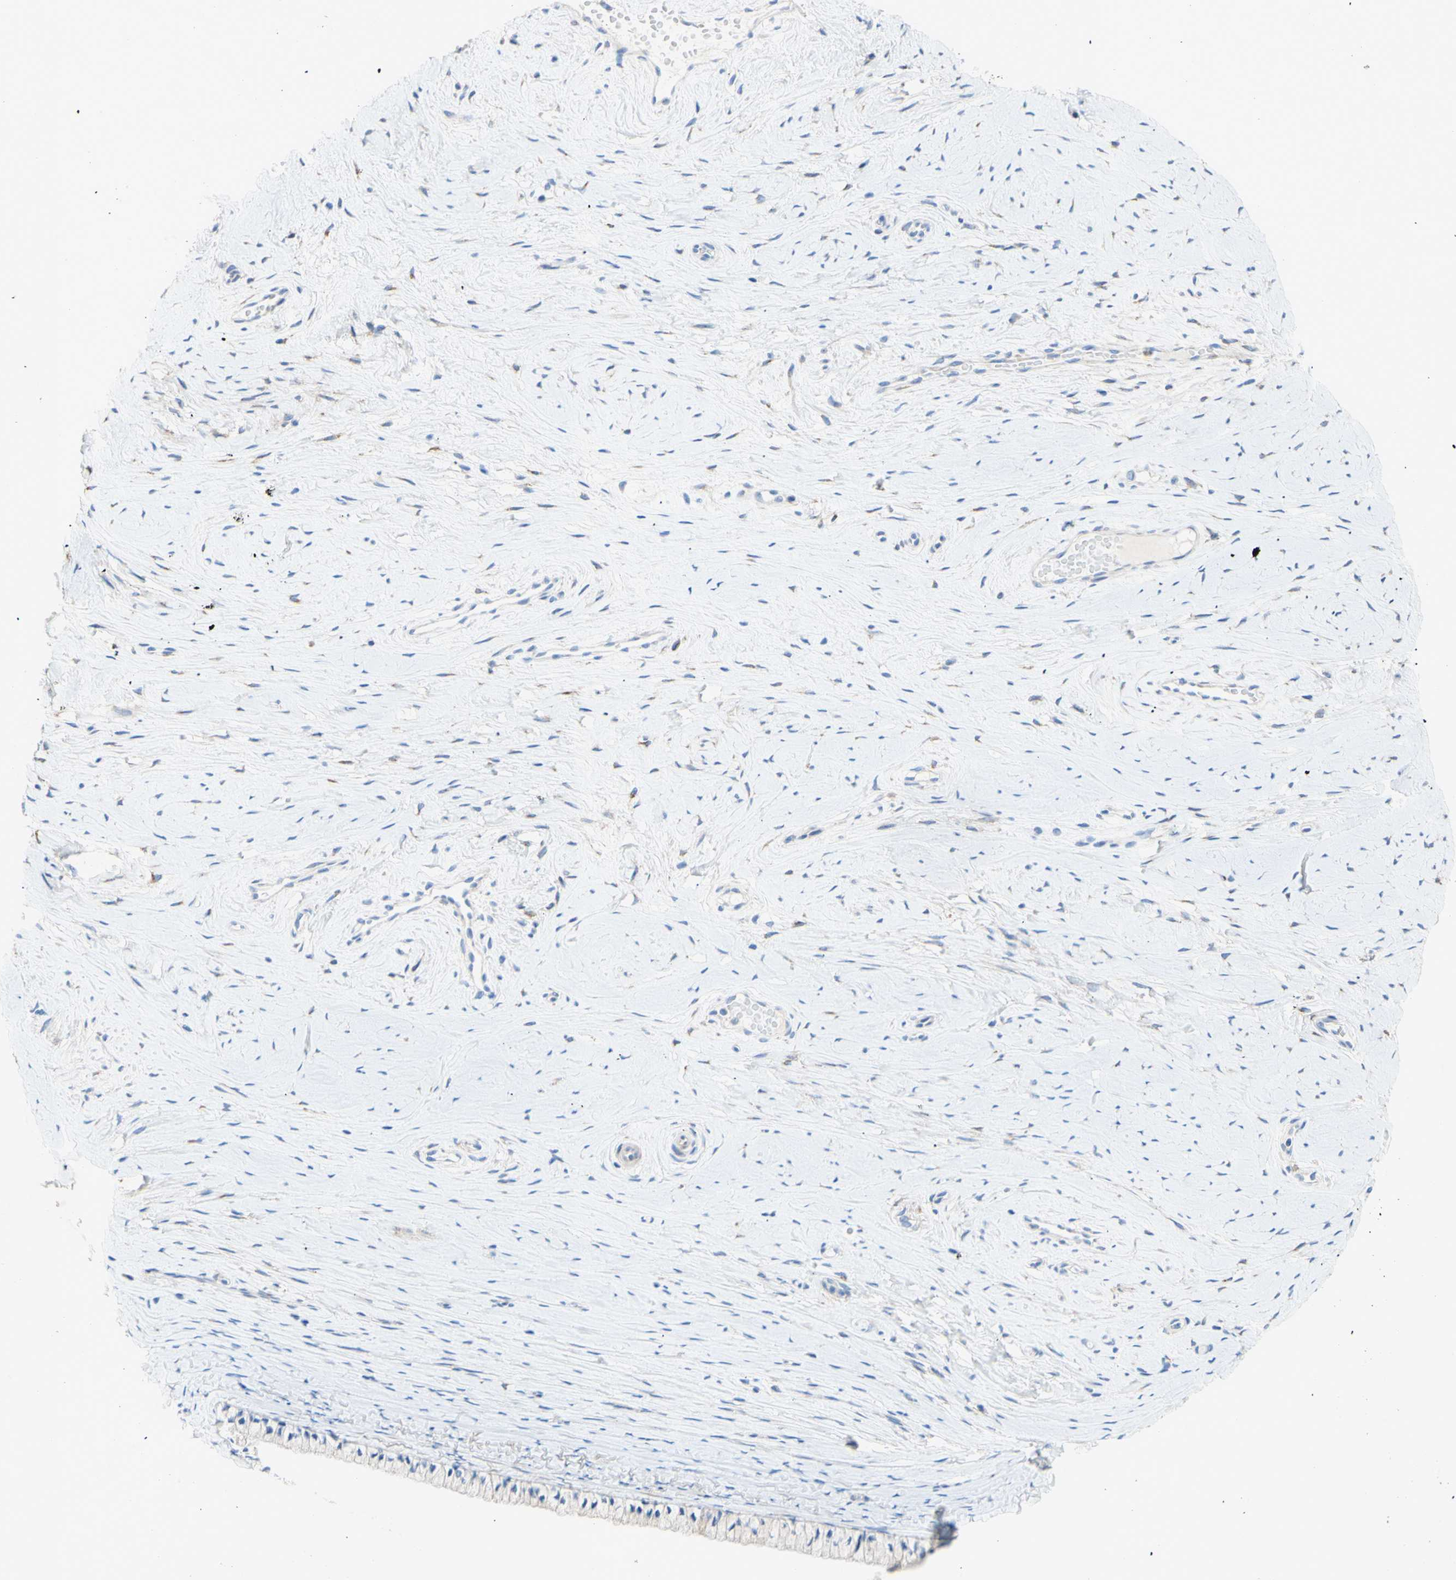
{"staining": {"intensity": "negative", "quantity": "none", "location": "none"}, "tissue": "cervix", "cell_type": "Glandular cells", "image_type": "normal", "snomed": [{"axis": "morphology", "description": "Normal tissue, NOS"}, {"axis": "topography", "description": "Cervix"}], "caption": "The image demonstrates no significant staining in glandular cells of cervix. (Immunohistochemistry, brightfield microscopy, high magnification).", "gene": "TMIGD2", "patient": {"sex": "female", "age": 39}}